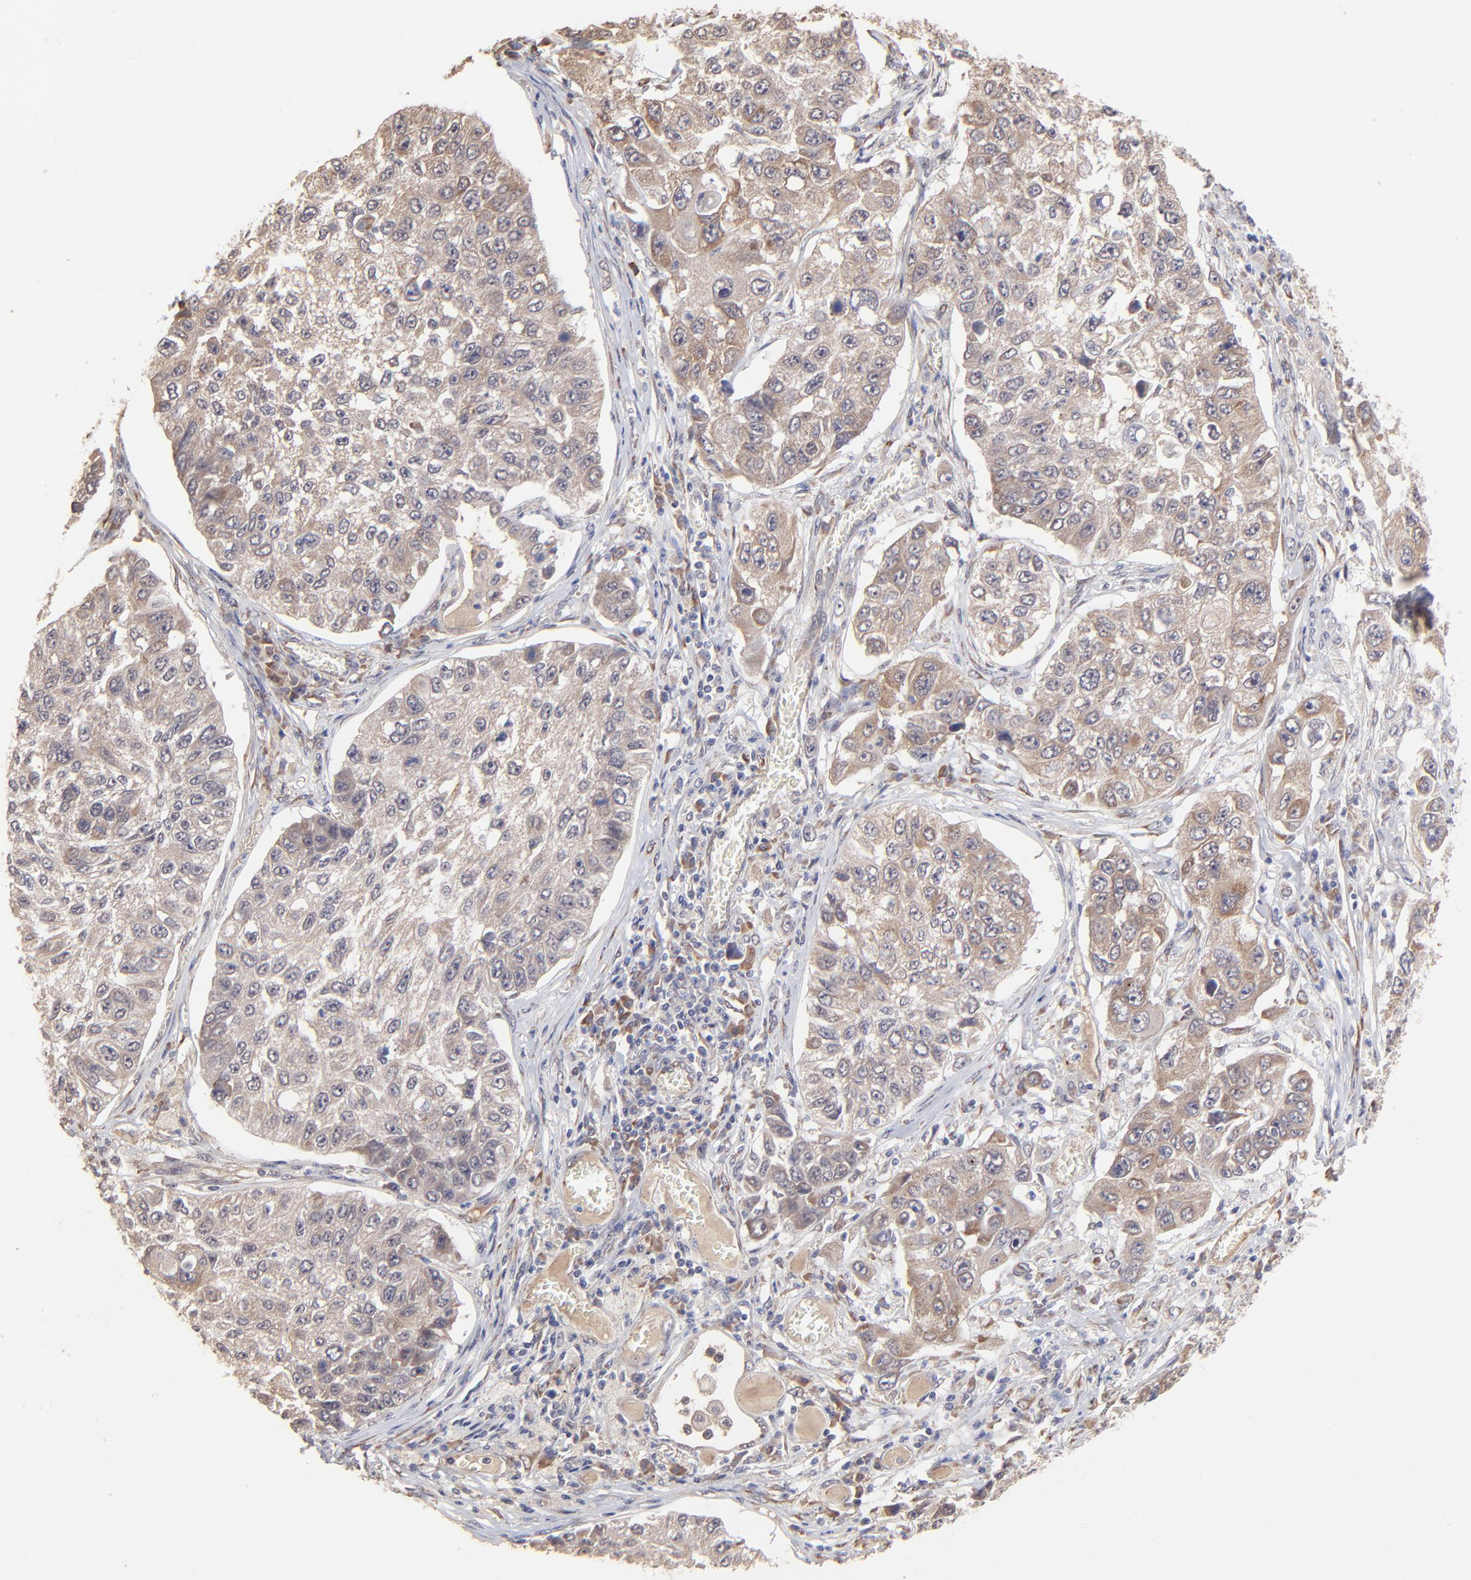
{"staining": {"intensity": "weak", "quantity": ">75%", "location": "cytoplasmic/membranous"}, "tissue": "lung cancer", "cell_type": "Tumor cells", "image_type": "cancer", "snomed": [{"axis": "morphology", "description": "Squamous cell carcinoma, NOS"}, {"axis": "topography", "description": "Lung"}], "caption": "The image exhibits a brown stain indicating the presence of a protein in the cytoplasmic/membranous of tumor cells in lung cancer (squamous cell carcinoma). The staining is performed using DAB (3,3'-diaminobenzidine) brown chromogen to label protein expression. The nuclei are counter-stained blue using hematoxylin.", "gene": "CHL1", "patient": {"sex": "male", "age": 71}}